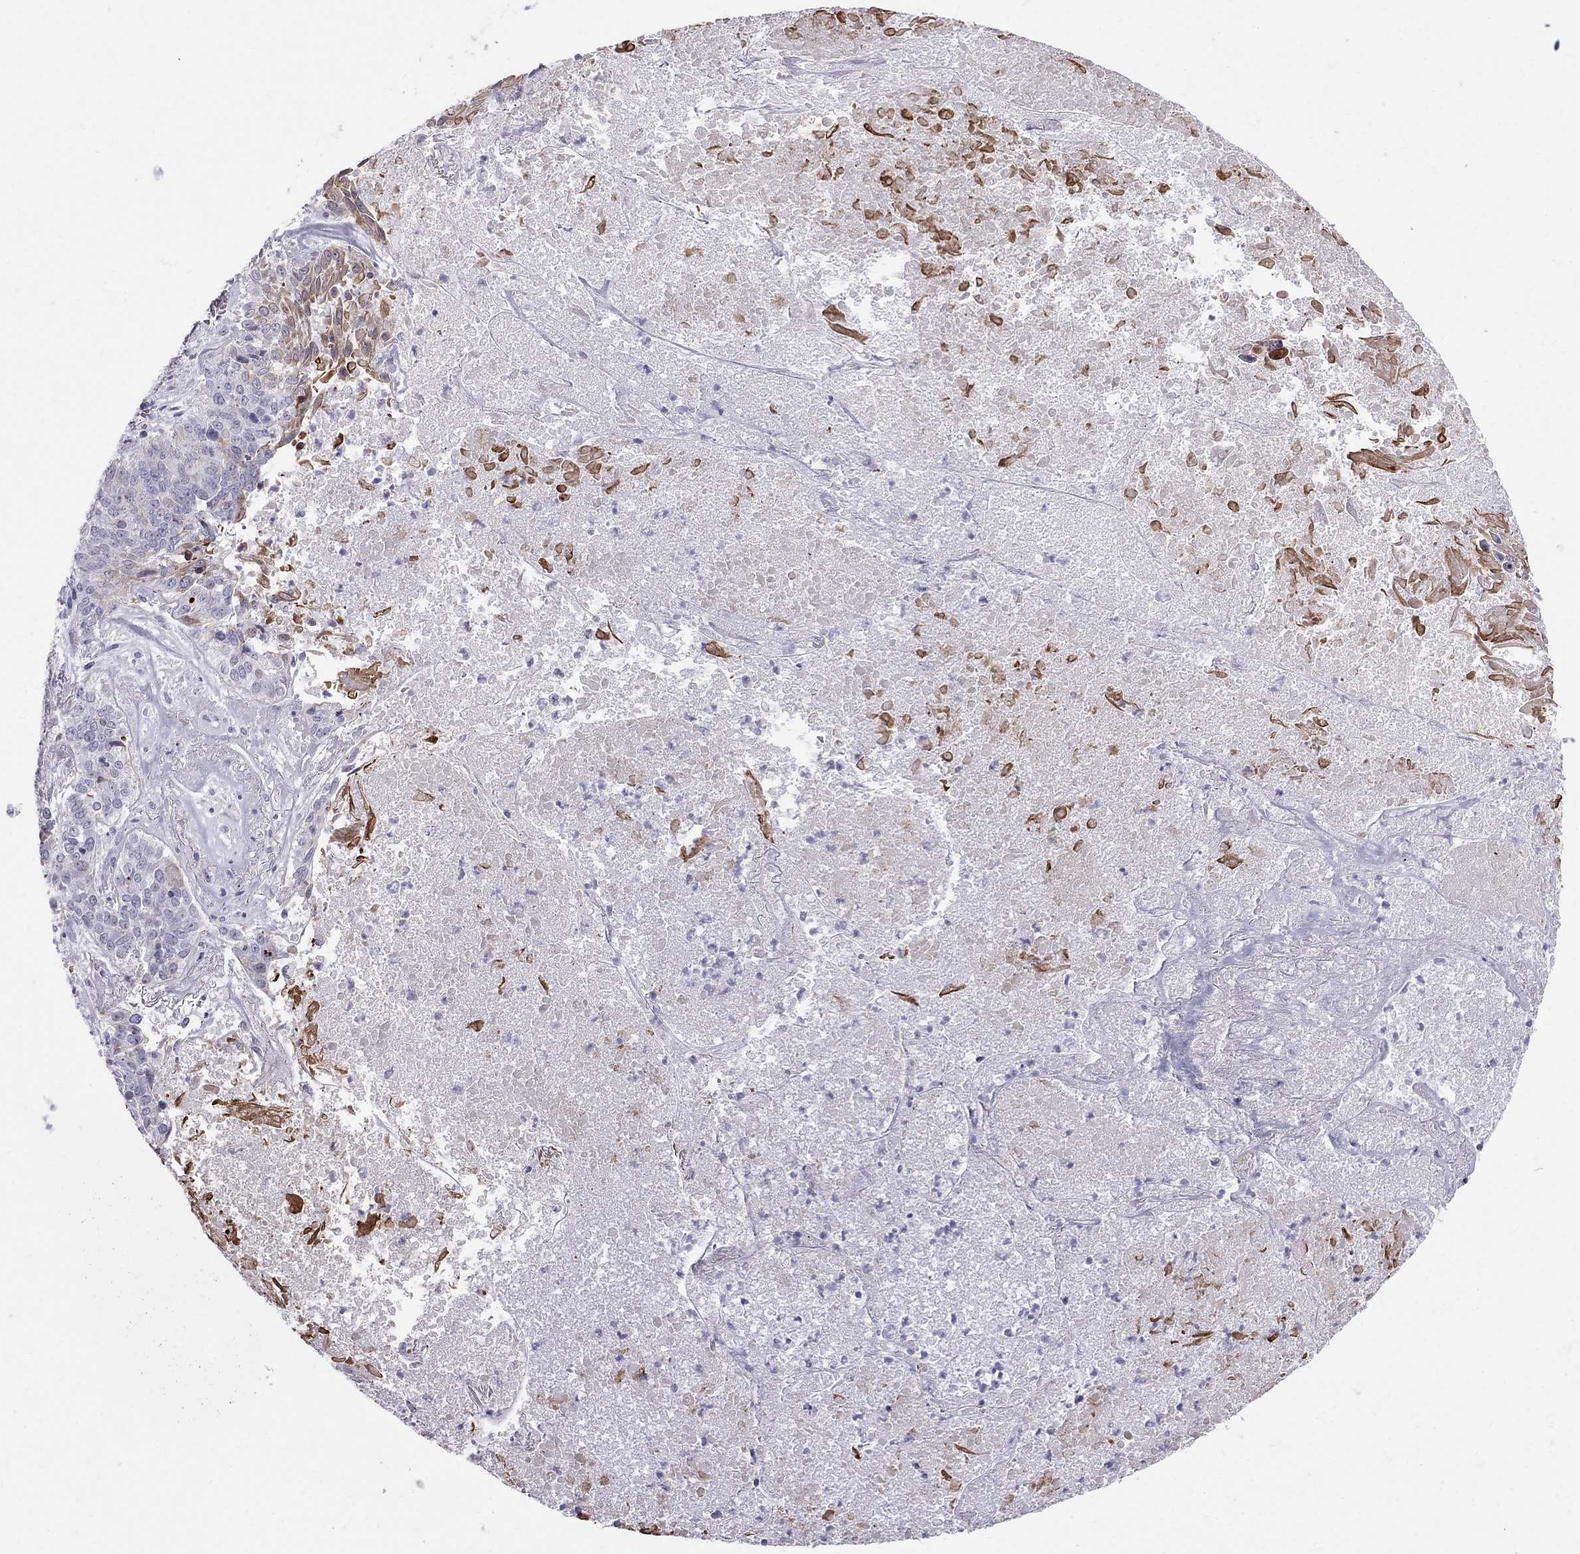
{"staining": {"intensity": "moderate", "quantity": "<25%", "location": "cytoplasmic/membranous"}, "tissue": "lung cancer", "cell_type": "Tumor cells", "image_type": "cancer", "snomed": [{"axis": "morphology", "description": "Squamous cell carcinoma, NOS"}, {"axis": "topography", "description": "Lung"}], "caption": "This micrograph shows squamous cell carcinoma (lung) stained with immunohistochemistry to label a protein in brown. The cytoplasmic/membranous of tumor cells show moderate positivity for the protein. Nuclei are counter-stained blue.", "gene": "MUC15", "patient": {"sex": "male", "age": 64}}